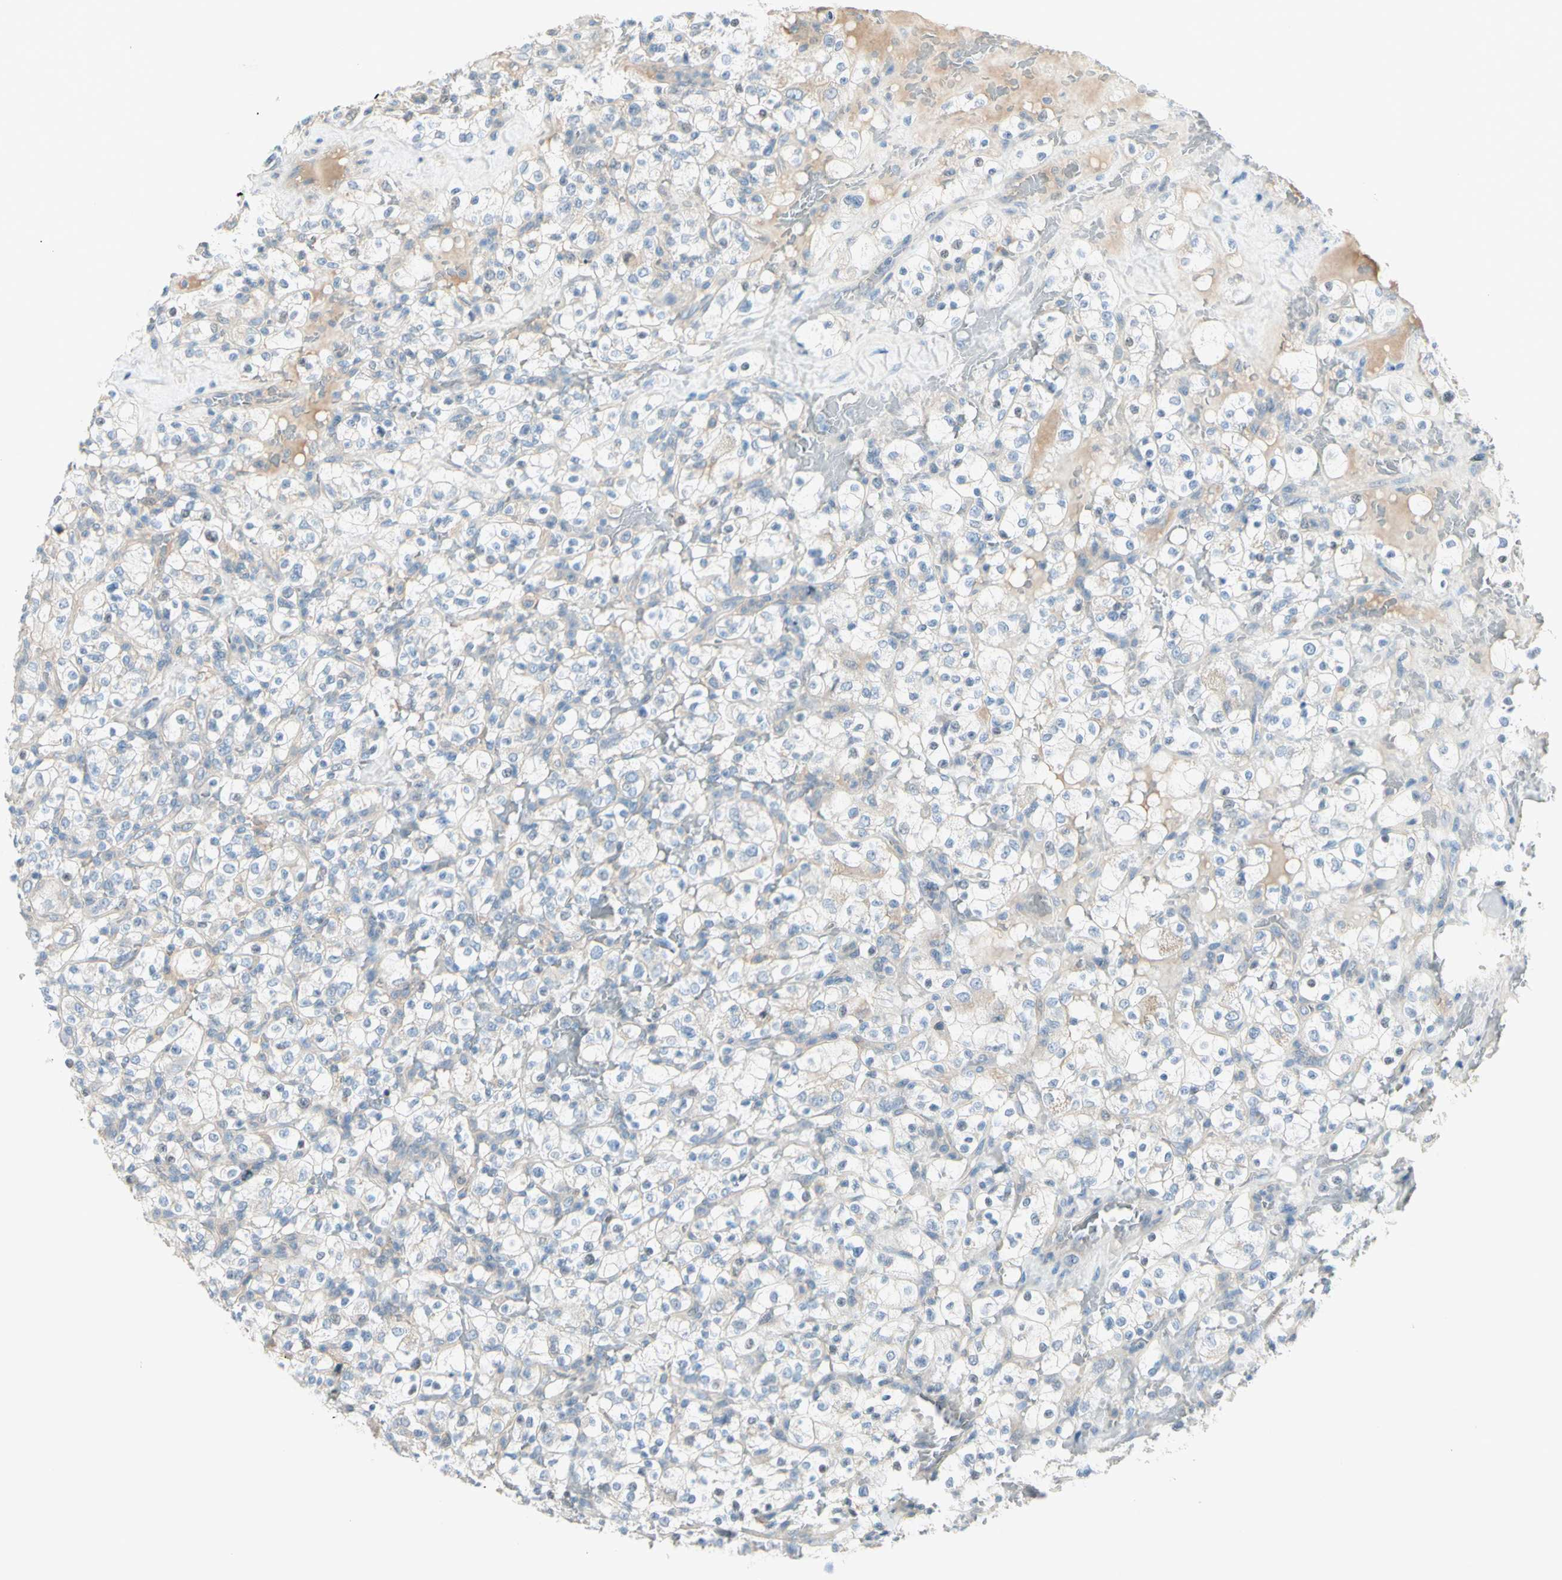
{"staining": {"intensity": "negative", "quantity": "none", "location": "none"}, "tissue": "renal cancer", "cell_type": "Tumor cells", "image_type": "cancer", "snomed": [{"axis": "morphology", "description": "Normal tissue, NOS"}, {"axis": "morphology", "description": "Adenocarcinoma, NOS"}, {"axis": "topography", "description": "Kidney"}], "caption": "IHC micrograph of renal cancer (adenocarcinoma) stained for a protein (brown), which reveals no positivity in tumor cells.", "gene": "CYP2E1", "patient": {"sex": "female", "age": 72}}